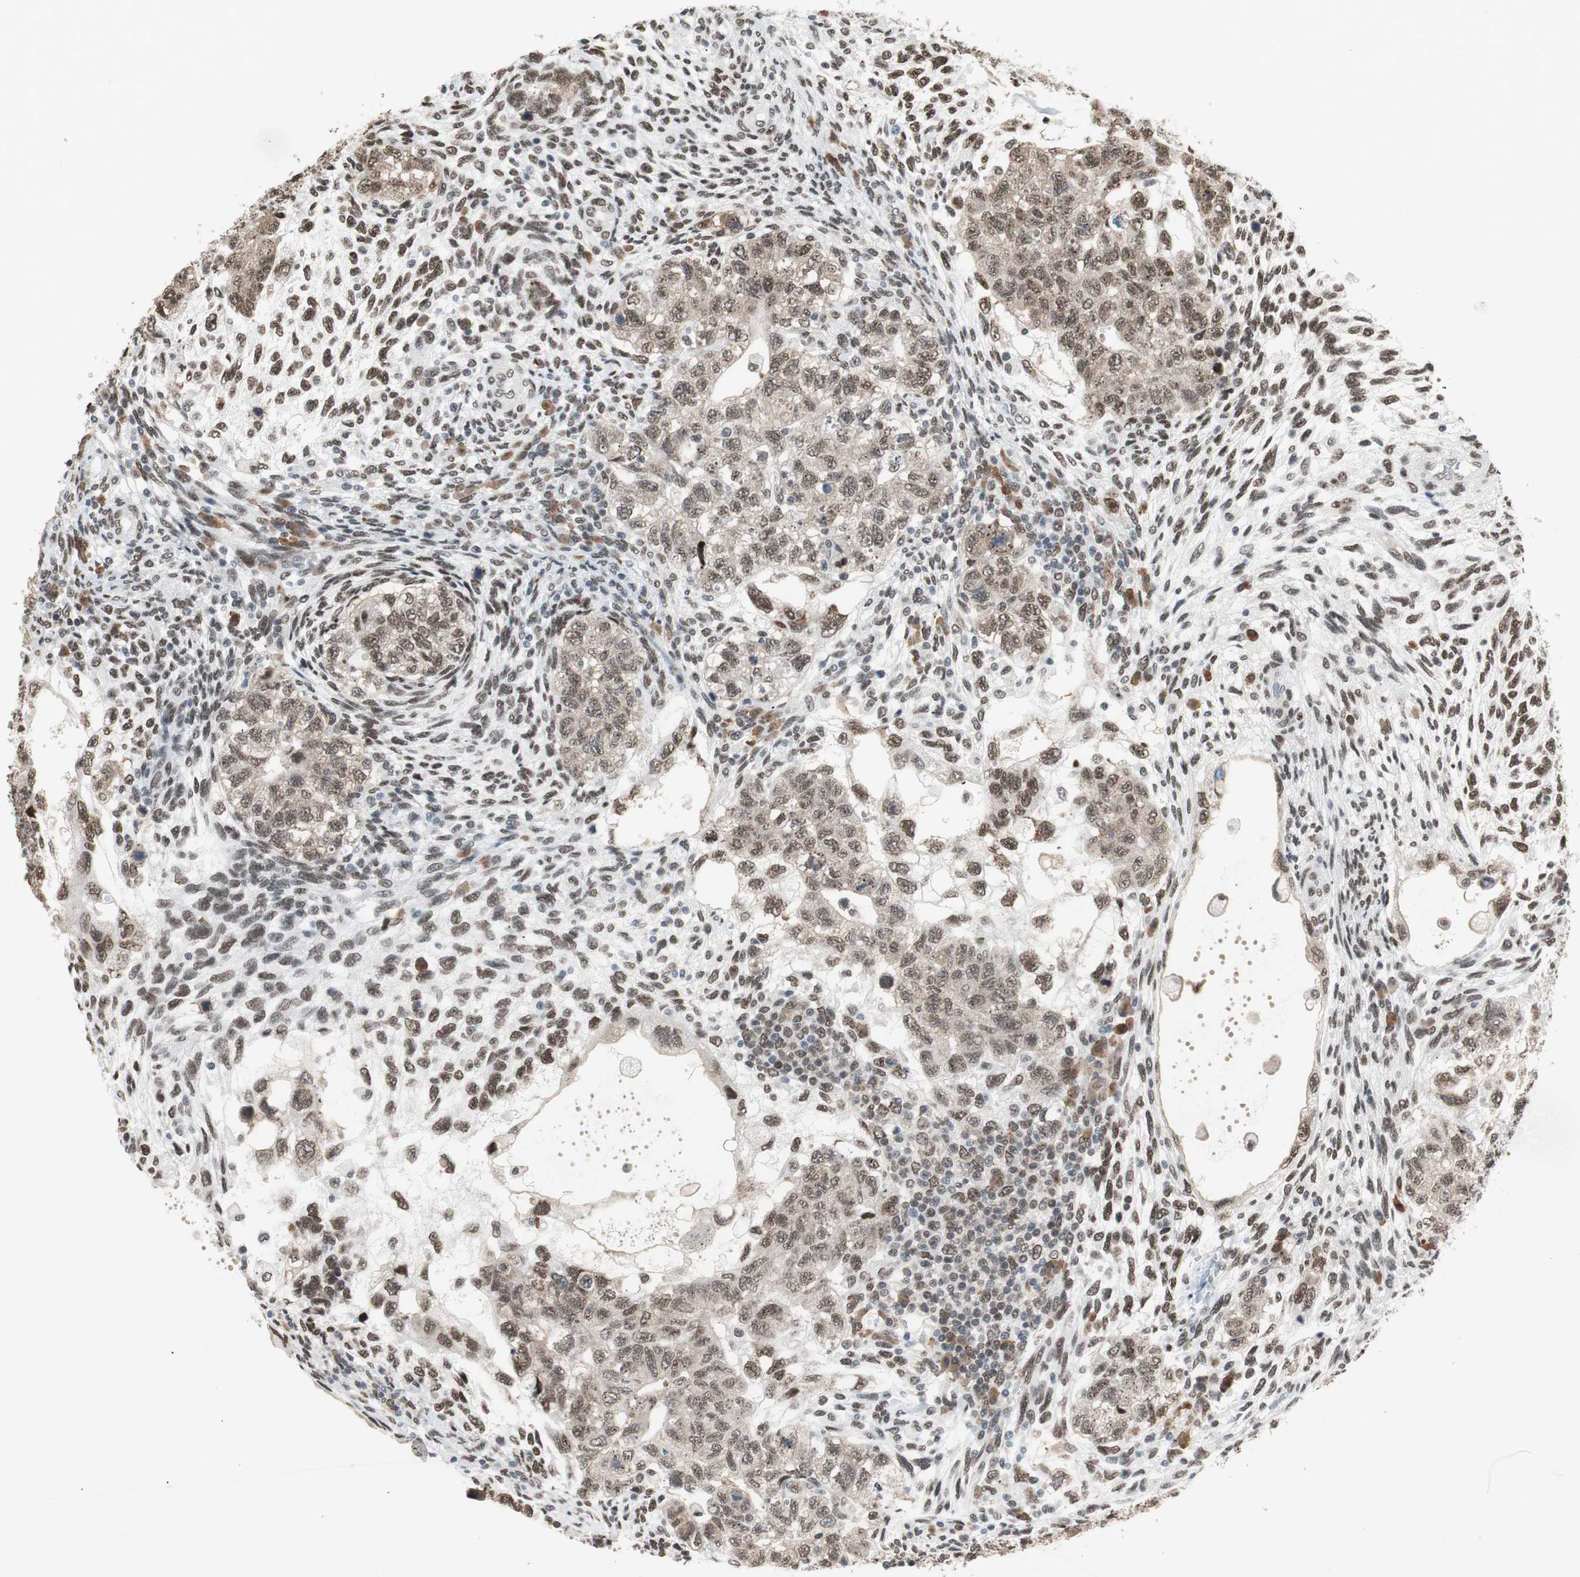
{"staining": {"intensity": "weak", "quantity": "25%-75%", "location": "cytoplasmic/membranous,nuclear"}, "tissue": "testis cancer", "cell_type": "Tumor cells", "image_type": "cancer", "snomed": [{"axis": "morphology", "description": "Normal tissue, NOS"}, {"axis": "morphology", "description": "Carcinoma, Embryonal, NOS"}, {"axis": "topography", "description": "Testis"}], "caption": "Protein expression analysis of human testis embryonal carcinoma reveals weak cytoplasmic/membranous and nuclear staining in about 25%-75% of tumor cells.", "gene": "SMARCE1", "patient": {"sex": "male", "age": 36}}